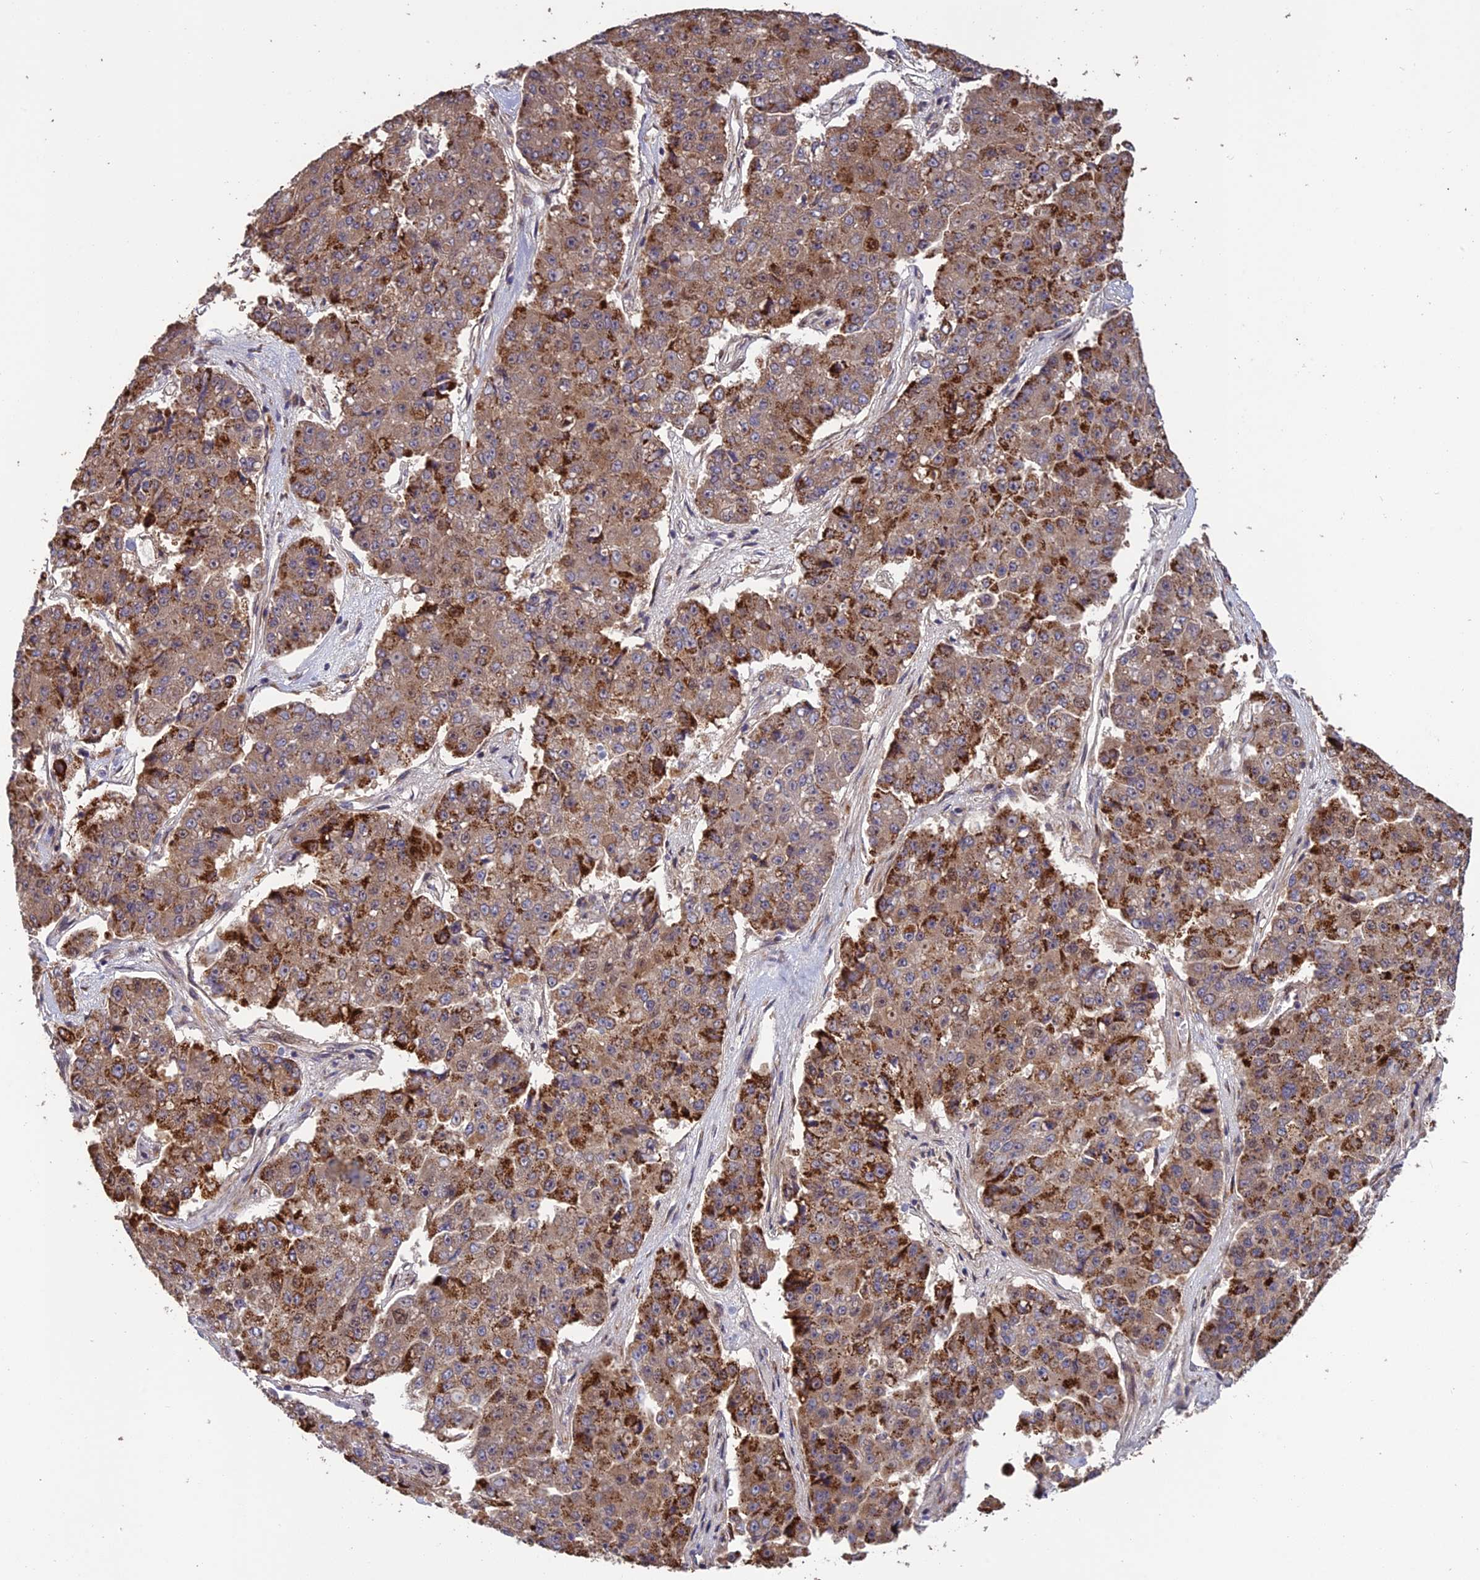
{"staining": {"intensity": "strong", "quantity": "<25%", "location": "cytoplasmic/membranous"}, "tissue": "pancreatic cancer", "cell_type": "Tumor cells", "image_type": "cancer", "snomed": [{"axis": "morphology", "description": "Adenocarcinoma, NOS"}, {"axis": "topography", "description": "Pancreas"}], "caption": "This is an image of immunohistochemistry (IHC) staining of pancreatic cancer (adenocarcinoma), which shows strong staining in the cytoplasmic/membranous of tumor cells.", "gene": "SPG21", "patient": {"sex": "male", "age": 50}}